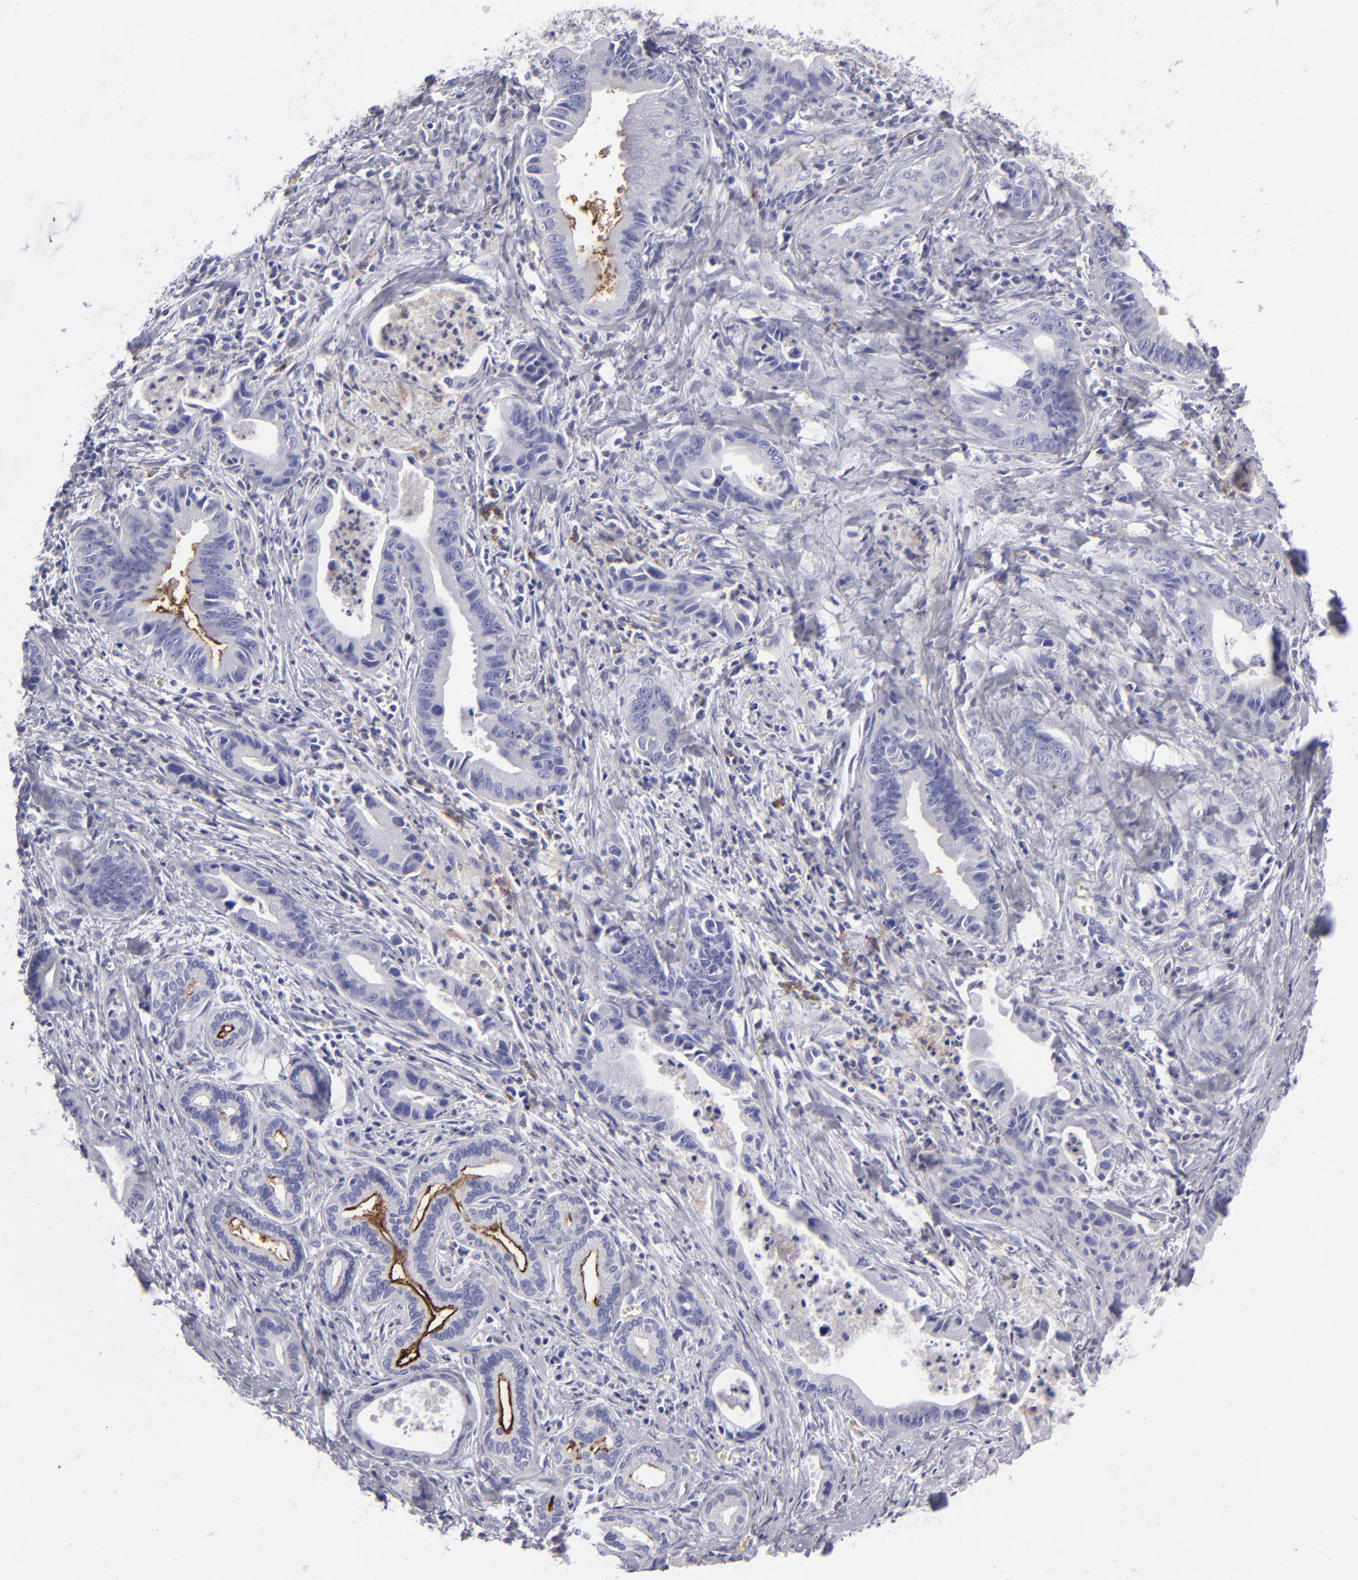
{"staining": {"intensity": "moderate", "quantity": "<25%", "location": "cytoplasmic/membranous"}, "tissue": "liver cancer", "cell_type": "Tumor cells", "image_type": "cancer", "snomed": [{"axis": "morphology", "description": "Cholangiocarcinoma"}, {"axis": "topography", "description": "Liver"}], "caption": "There is low levels of moderate cytoplasmic/membranous expression in tumor cells of cholangiocarcinoma (liver), as demonstrated by immunohistochemical staining (brown color).", "gene": "ANPEP", "patient": {"sex": "female", "age": 55}}